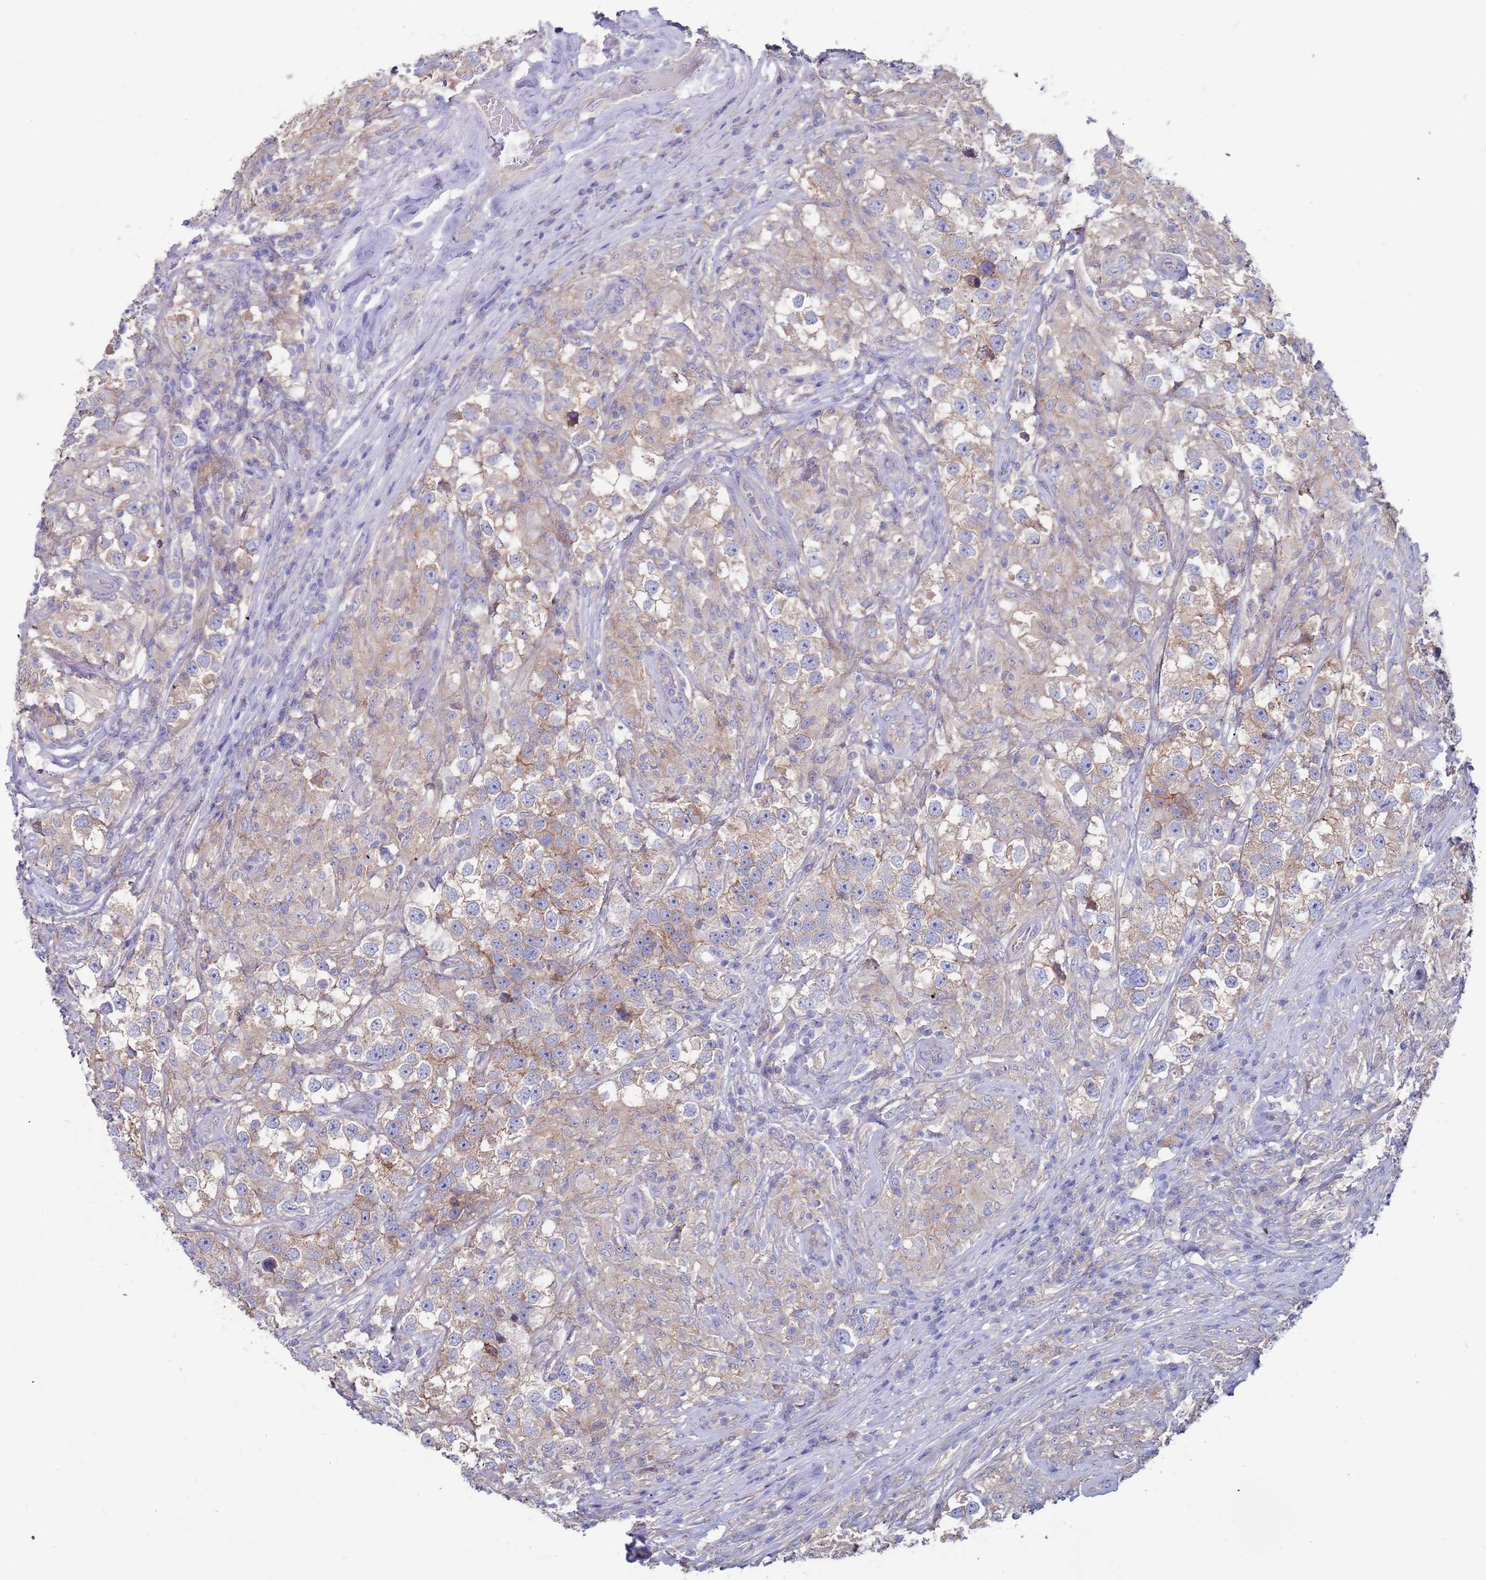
{"staining": {"intensity": "weak", "quantity": "25%-75%", "location": "cytoplasmic/membranous"}, "tissue": "testis cancer", "cell_type": "Tumor cells", "image_type": "cancer", "snomed": [{"axis": "morphology", "description": "Seminoma, NOS"}, {"axis": "topography", "description": "Testis"}], "caption": "Immunohistochemistry (IHC) of human testis cancer demonstrates low levels of weak cytoplasmic/membranous expression in approximately 25%-75% of tumor cells.", "gene": "KRTCAP3", "patient": {"sex": "male", "age": 46}}